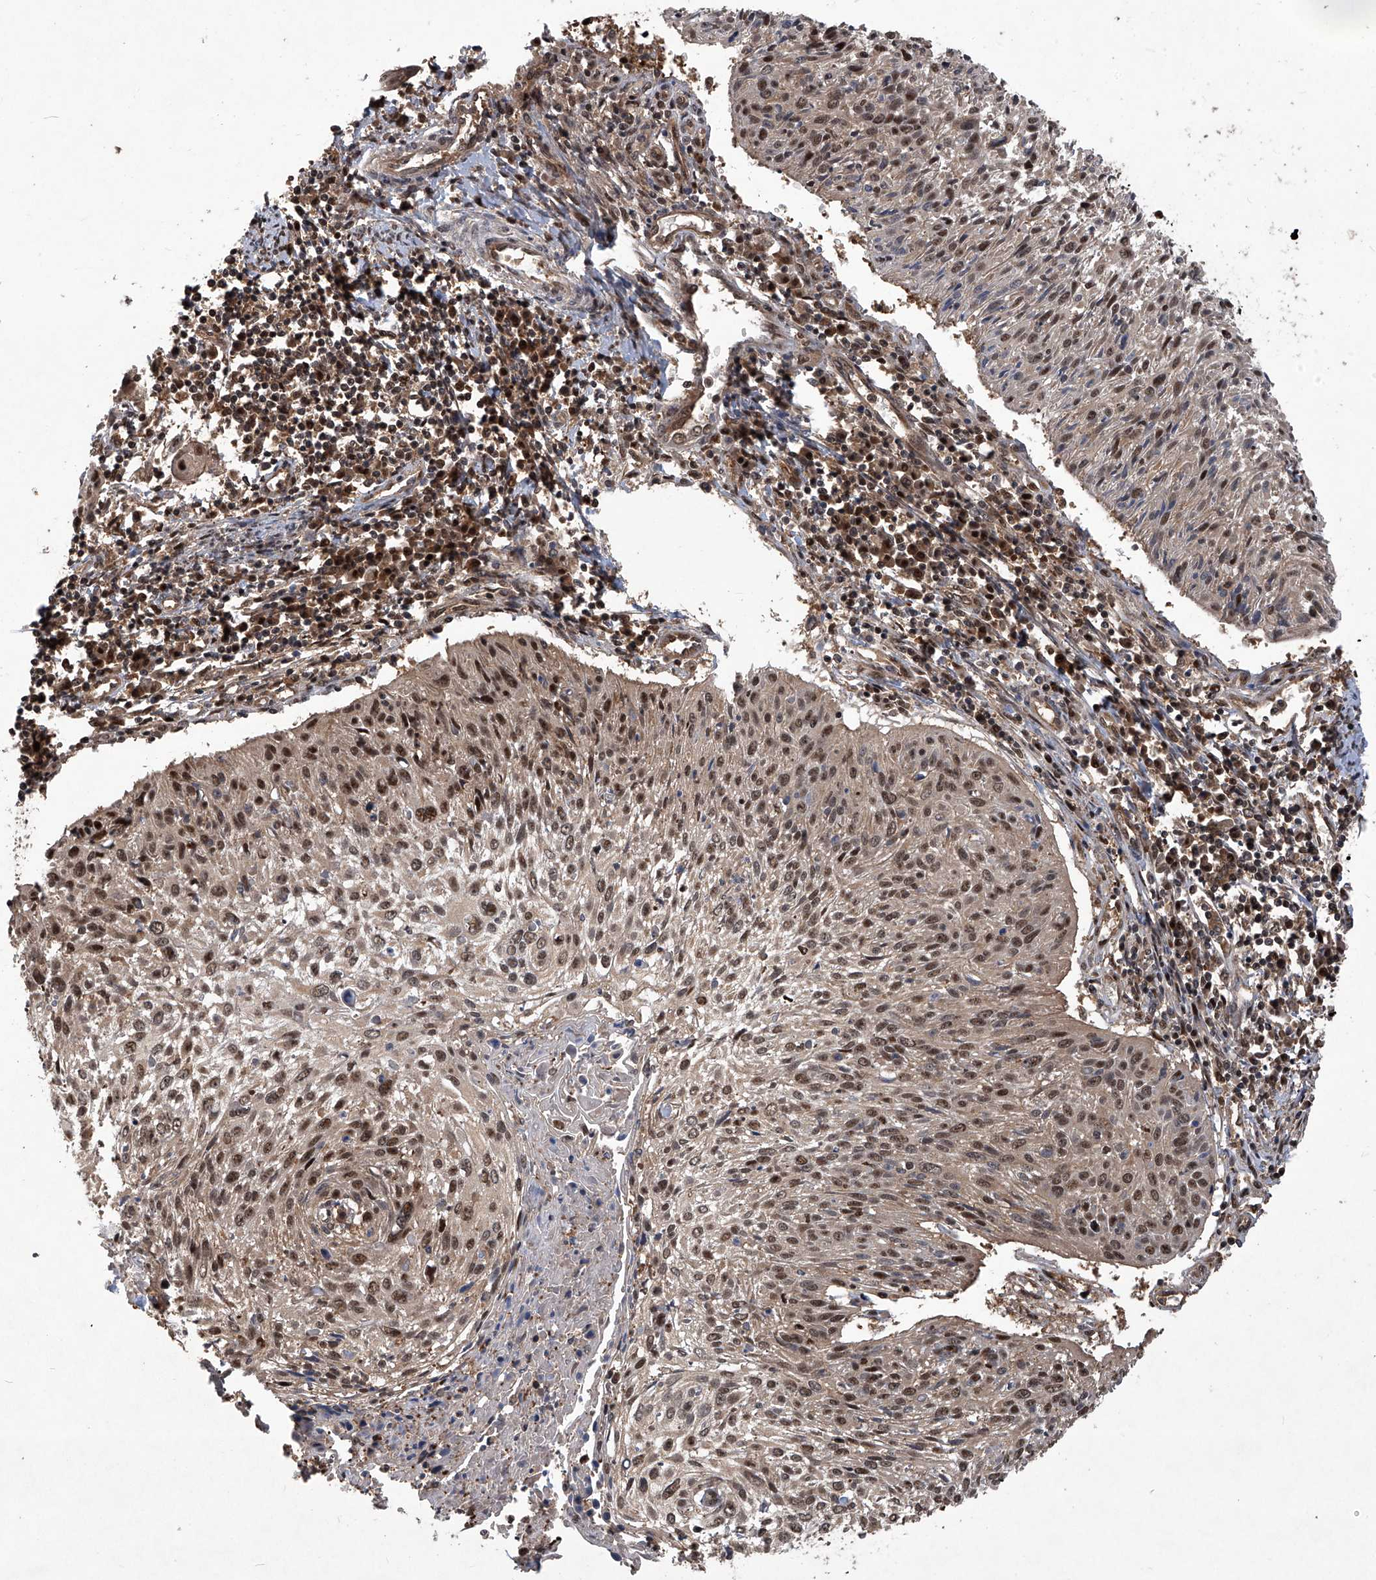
{"staining": {"intensity": "moderate", "quantity": ">75%", "location": "nuclear"}, "tissue": "cervical cancer", "cell_type": "Tumor cells", "image_type": "cancer", "snomed": [{"axis": "morphology", "description": "Squamous cell carcinoma, NOS"}, {"axis": "topography", "description": "Cervix"}], "caption": "An IHC histopathology image of tumor tissue is shown. Protein staining in brown labels moderate nuclear positivity in cervical cancer within tumor cells. Using DAB (3,3'-diaminobenzidine) (brown) and hematoxylin (blue) stains, captured at high magnification using brightfield microscopy.", "gene": "PSMB1", "patient": {"sex": "female", "age": 51}}